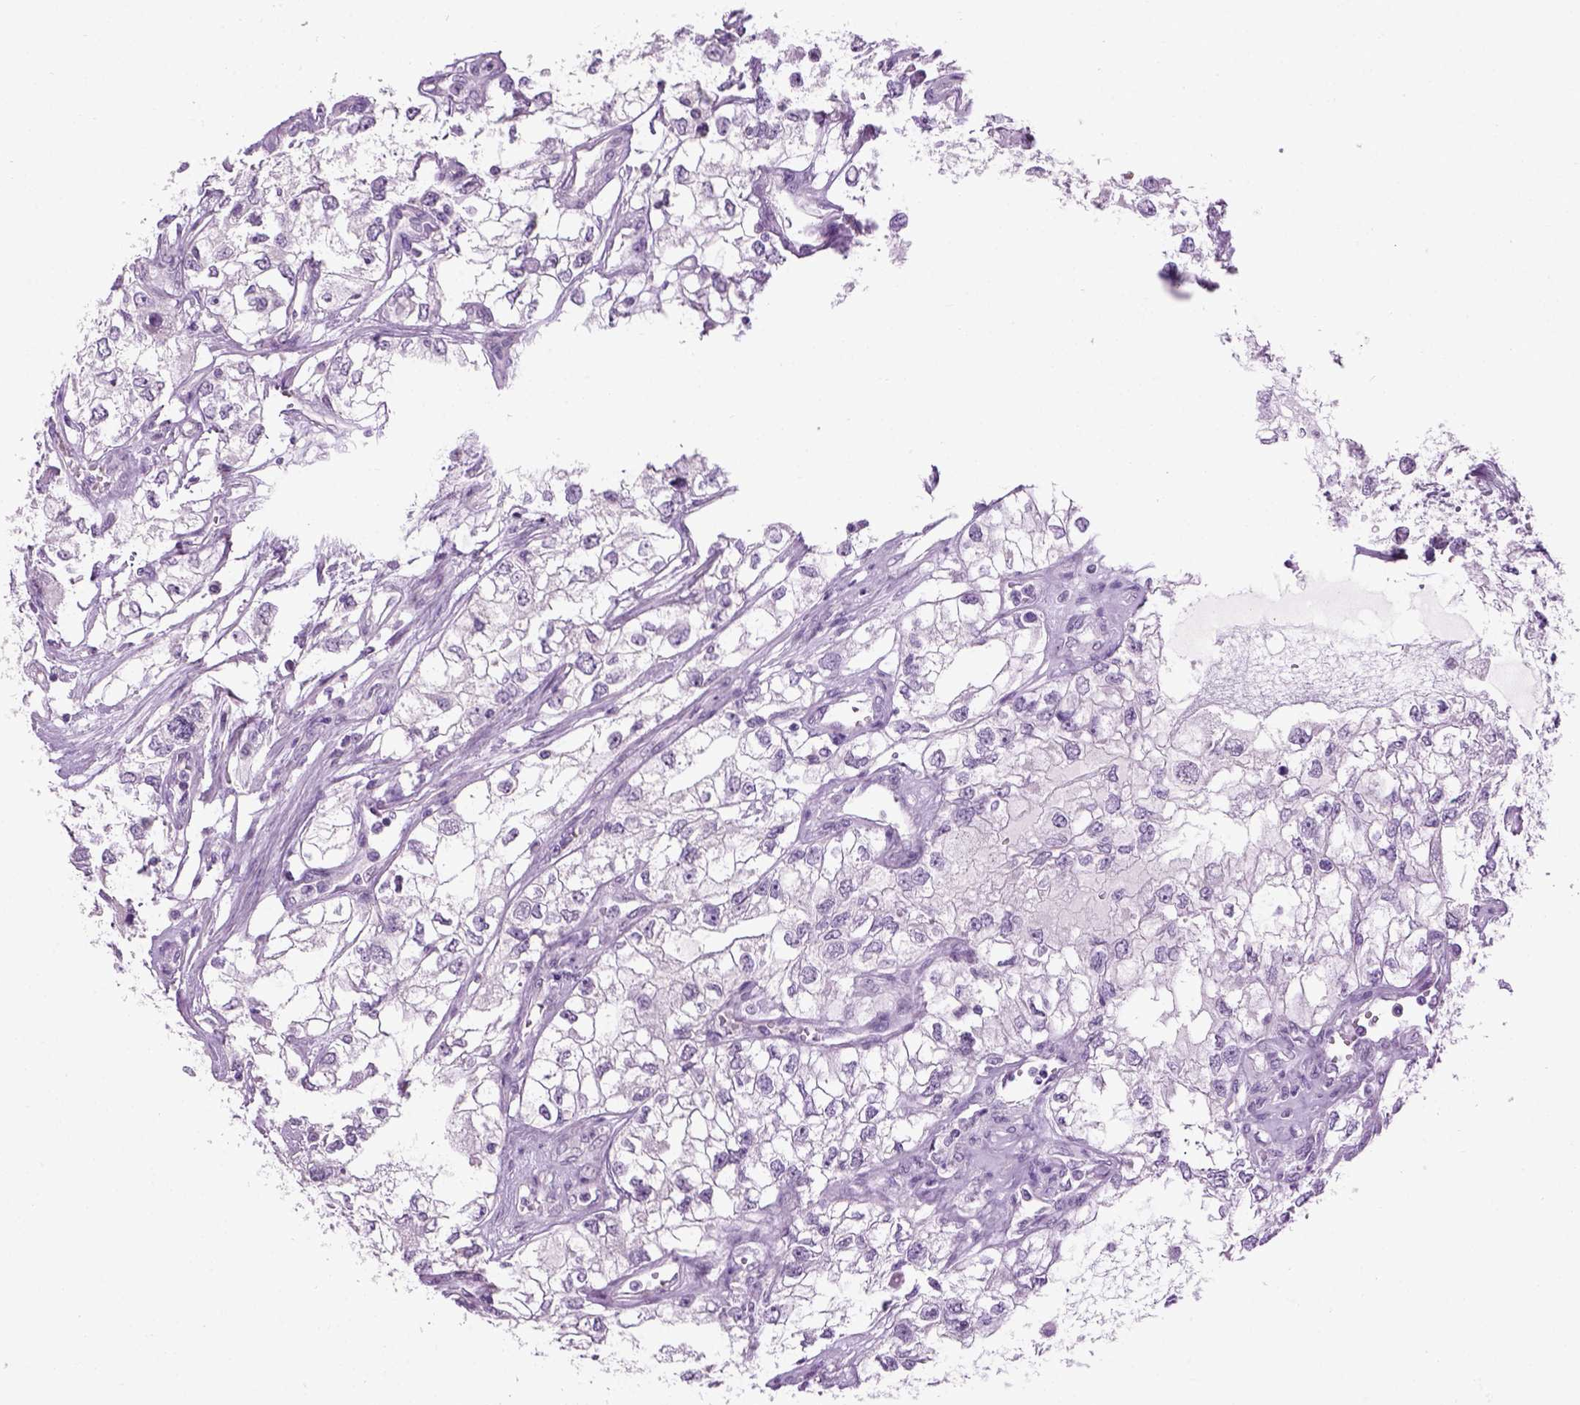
{"staining": {"intensity": "negative", "quantity": "none", "location": "none"}, "tissue": "renal cancer", "cell_type": "Tumor cells", "image_type": "cancer", "snomed": [{"axis": "morphology", "description": "Adenocarcinoma, NOS"}, {"axis": "topography", "description": "Kidney"}], "caption": "Immunohistochemistry (IHC) of adenocarcinoma (renal) reveals no expression in tumor cells.", "gene": "GABRB2", "patient": {"sex": "female", "age": 59}}